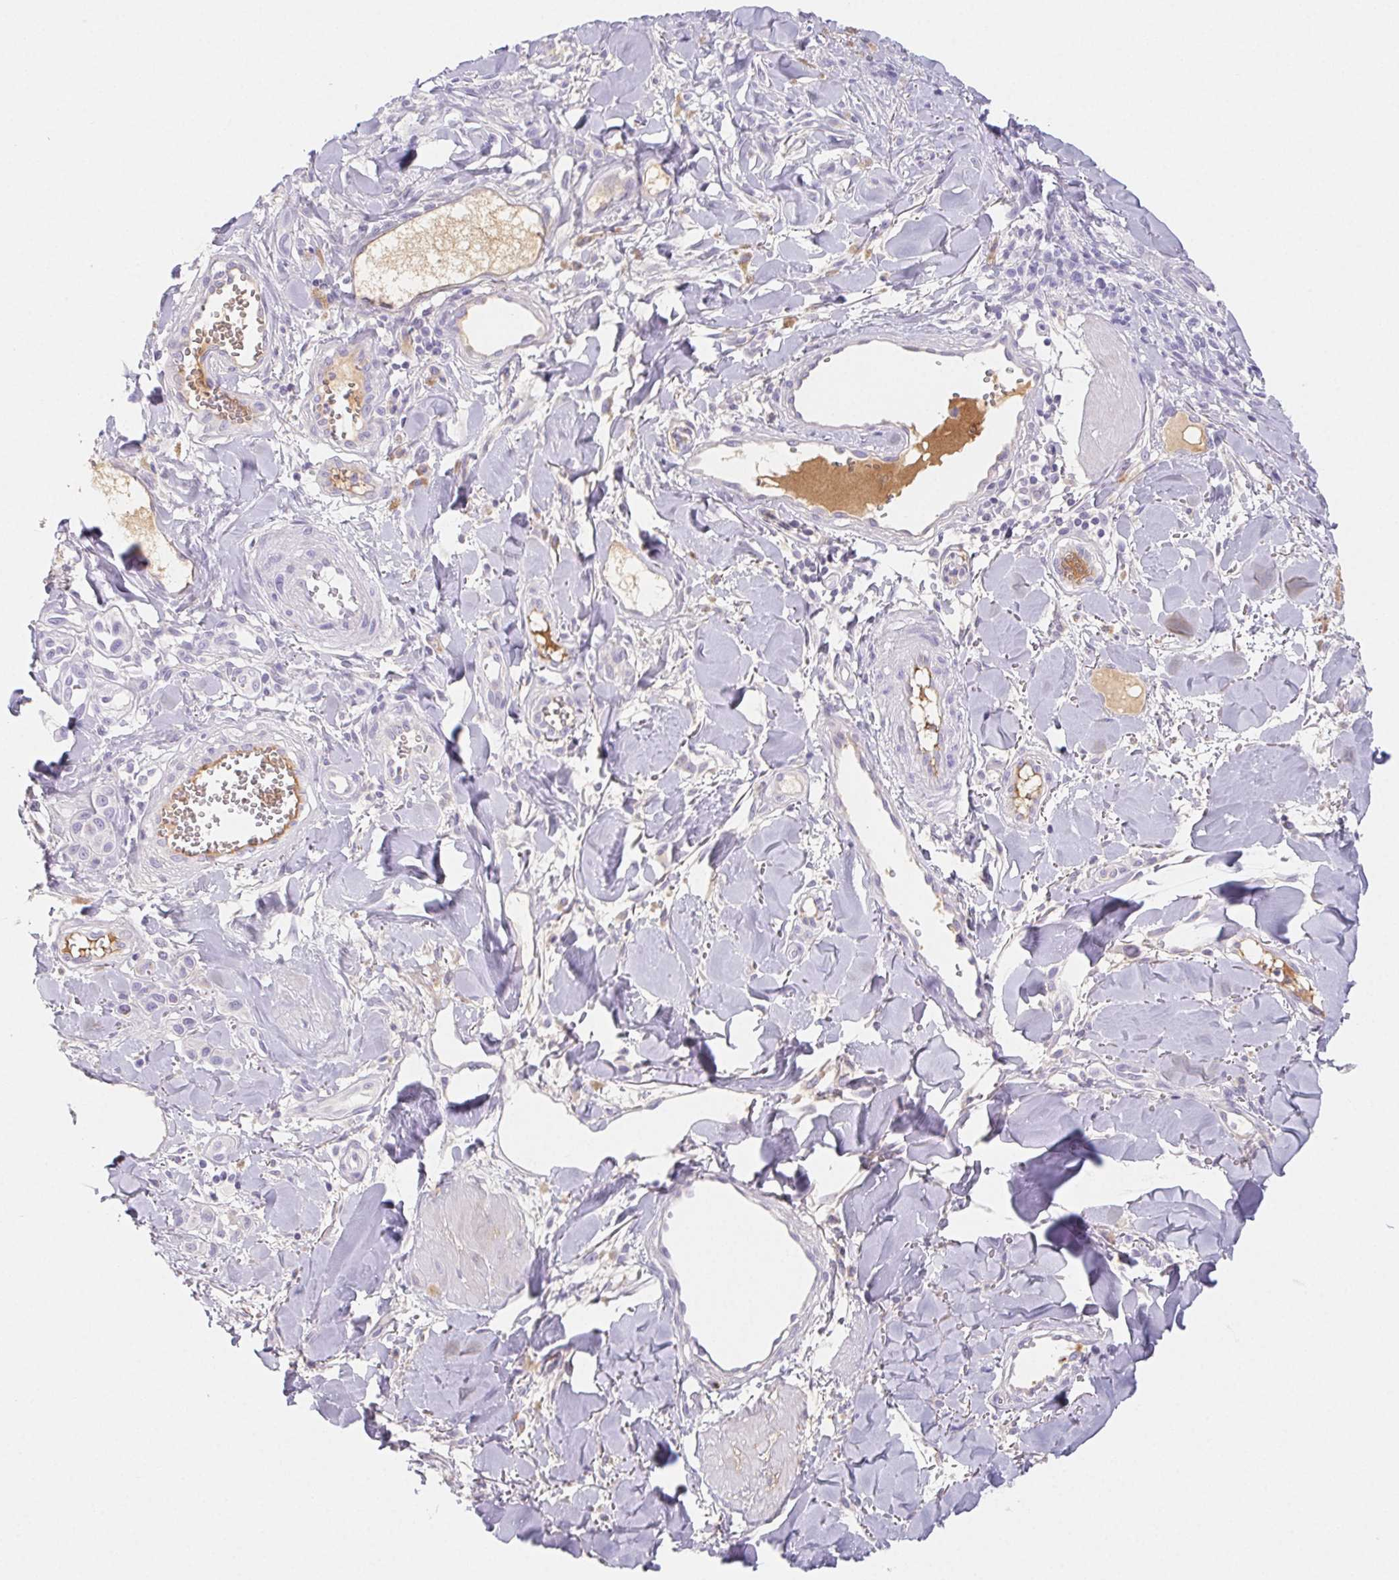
{"staining": {"intensity": "negative", "quantity": "none", "location": "none"}, "tissue": "melanoma", "cell_type": "Tumor cells", "image_type": "cancer", "snomed": [{"axis": "morphology", "description": "Malignant melanoma, NOS"}, {"axis": "topography", "description": "Skin"}], "caption": "DAB (3,3'-diaminobenzidine) immunohistochemical staining of human melanoma demonstrates no significant staining in tumor cells. (DAB (3,3'-diaminobenzidine) immunohistochemistry (IHC) visualized using brightfield microscopy, high magnification).", "gene": "ITIH2", "patient": {"sex": "male", "age": 77}}